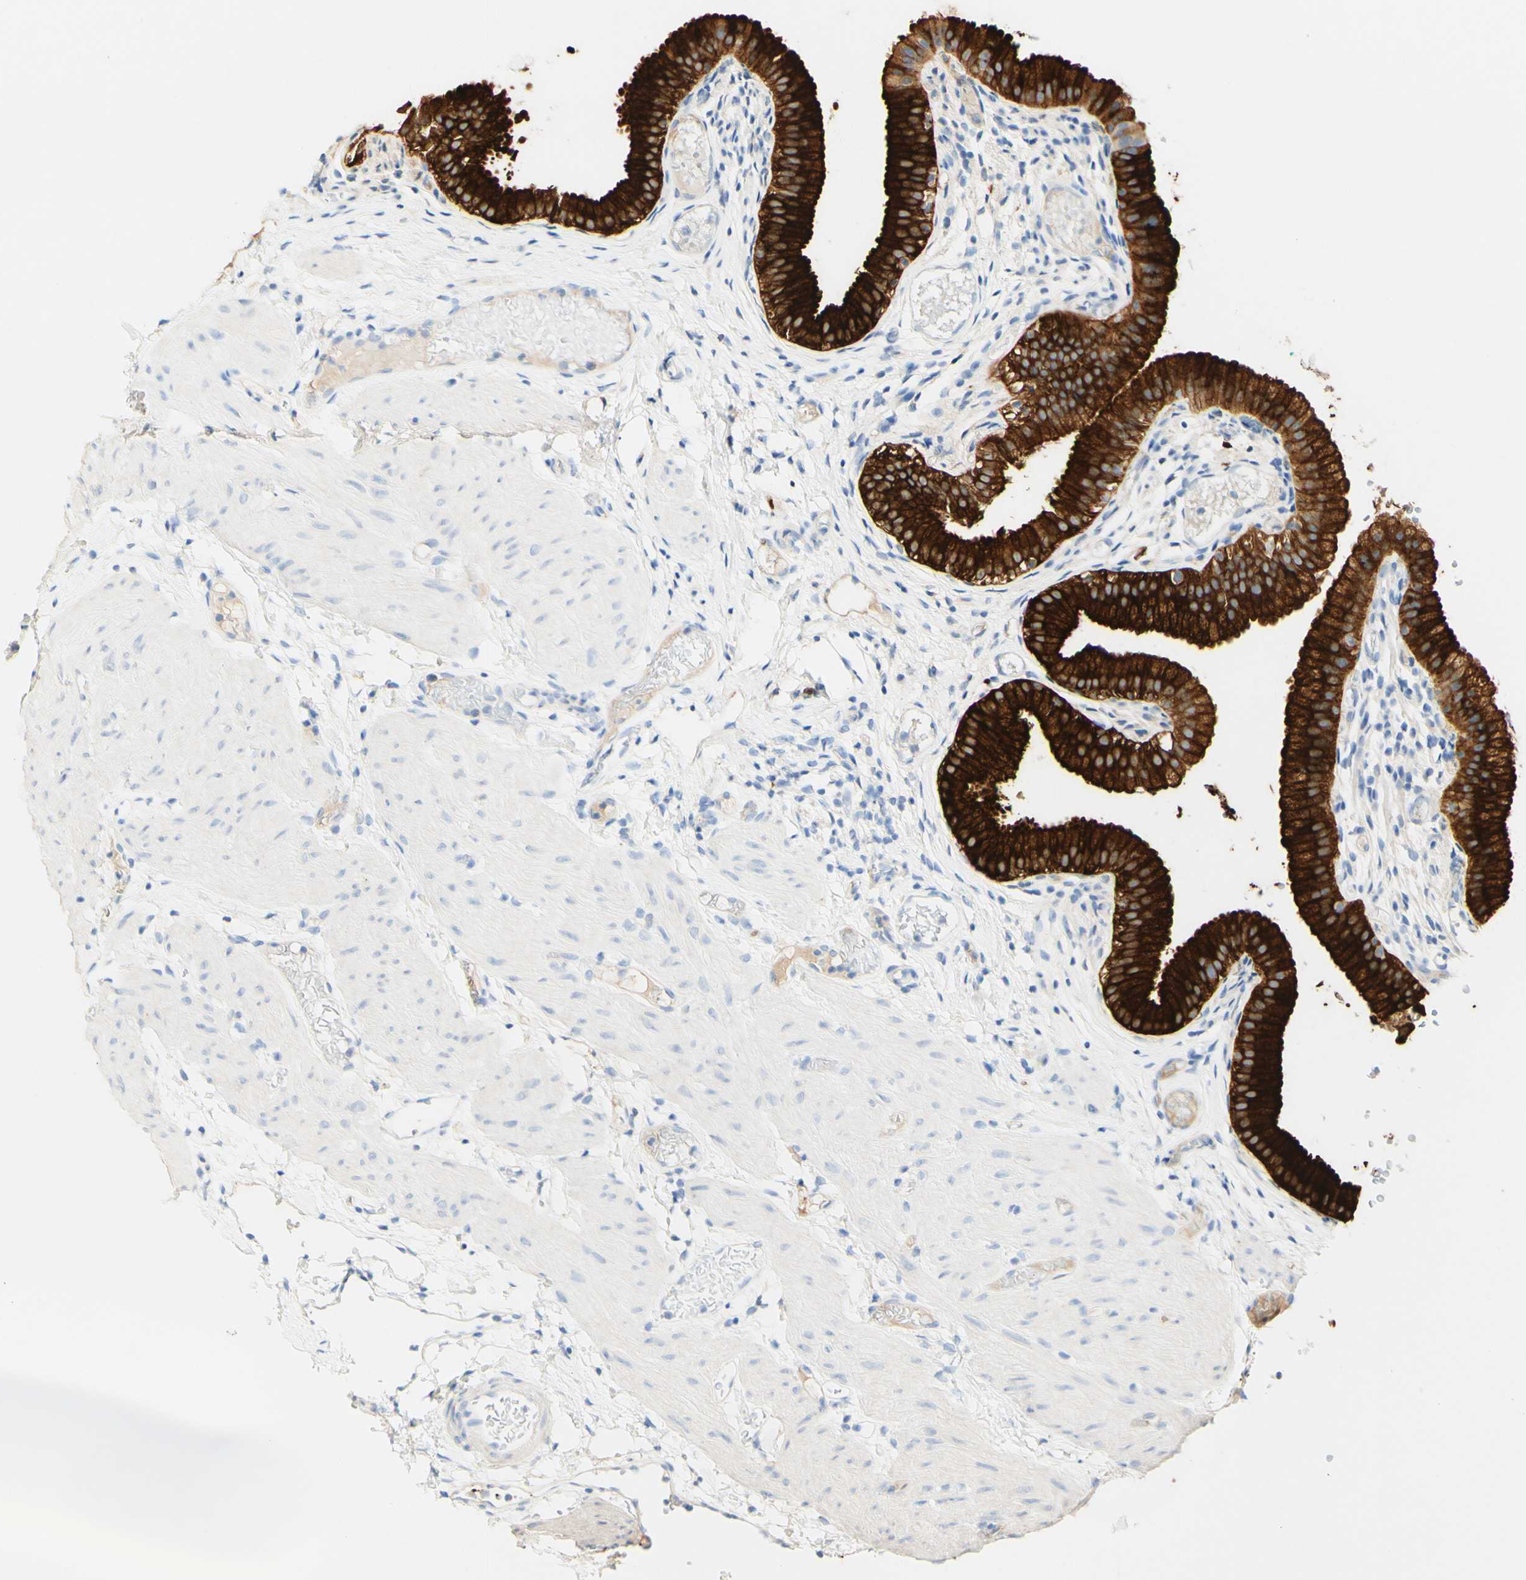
{"staining": {"intensity": "strong", "quantity": ">75%", "location": "cytoplasmic/membranous"}, "tissue": "gallbladder", "cell_type": "Glandular cells", "image_type": "normal", "snomed": [{"axis": "morphology", "description": "Normal tissue, NOS"}, {"axis": "topography", "description": "Gallbladder"}], "caption": "An immunohistochemistry (IHC) histopathology image of normal tissue is shown. Protein staining in brown labels strong cytoplasmic/membranous positivity in gallbladder within glandular cells. (brown staining indicates protein expression, while blue staining denotes nuclei).", "gene": "PIGR", "patient": {"sex": "female", "age": 26}}